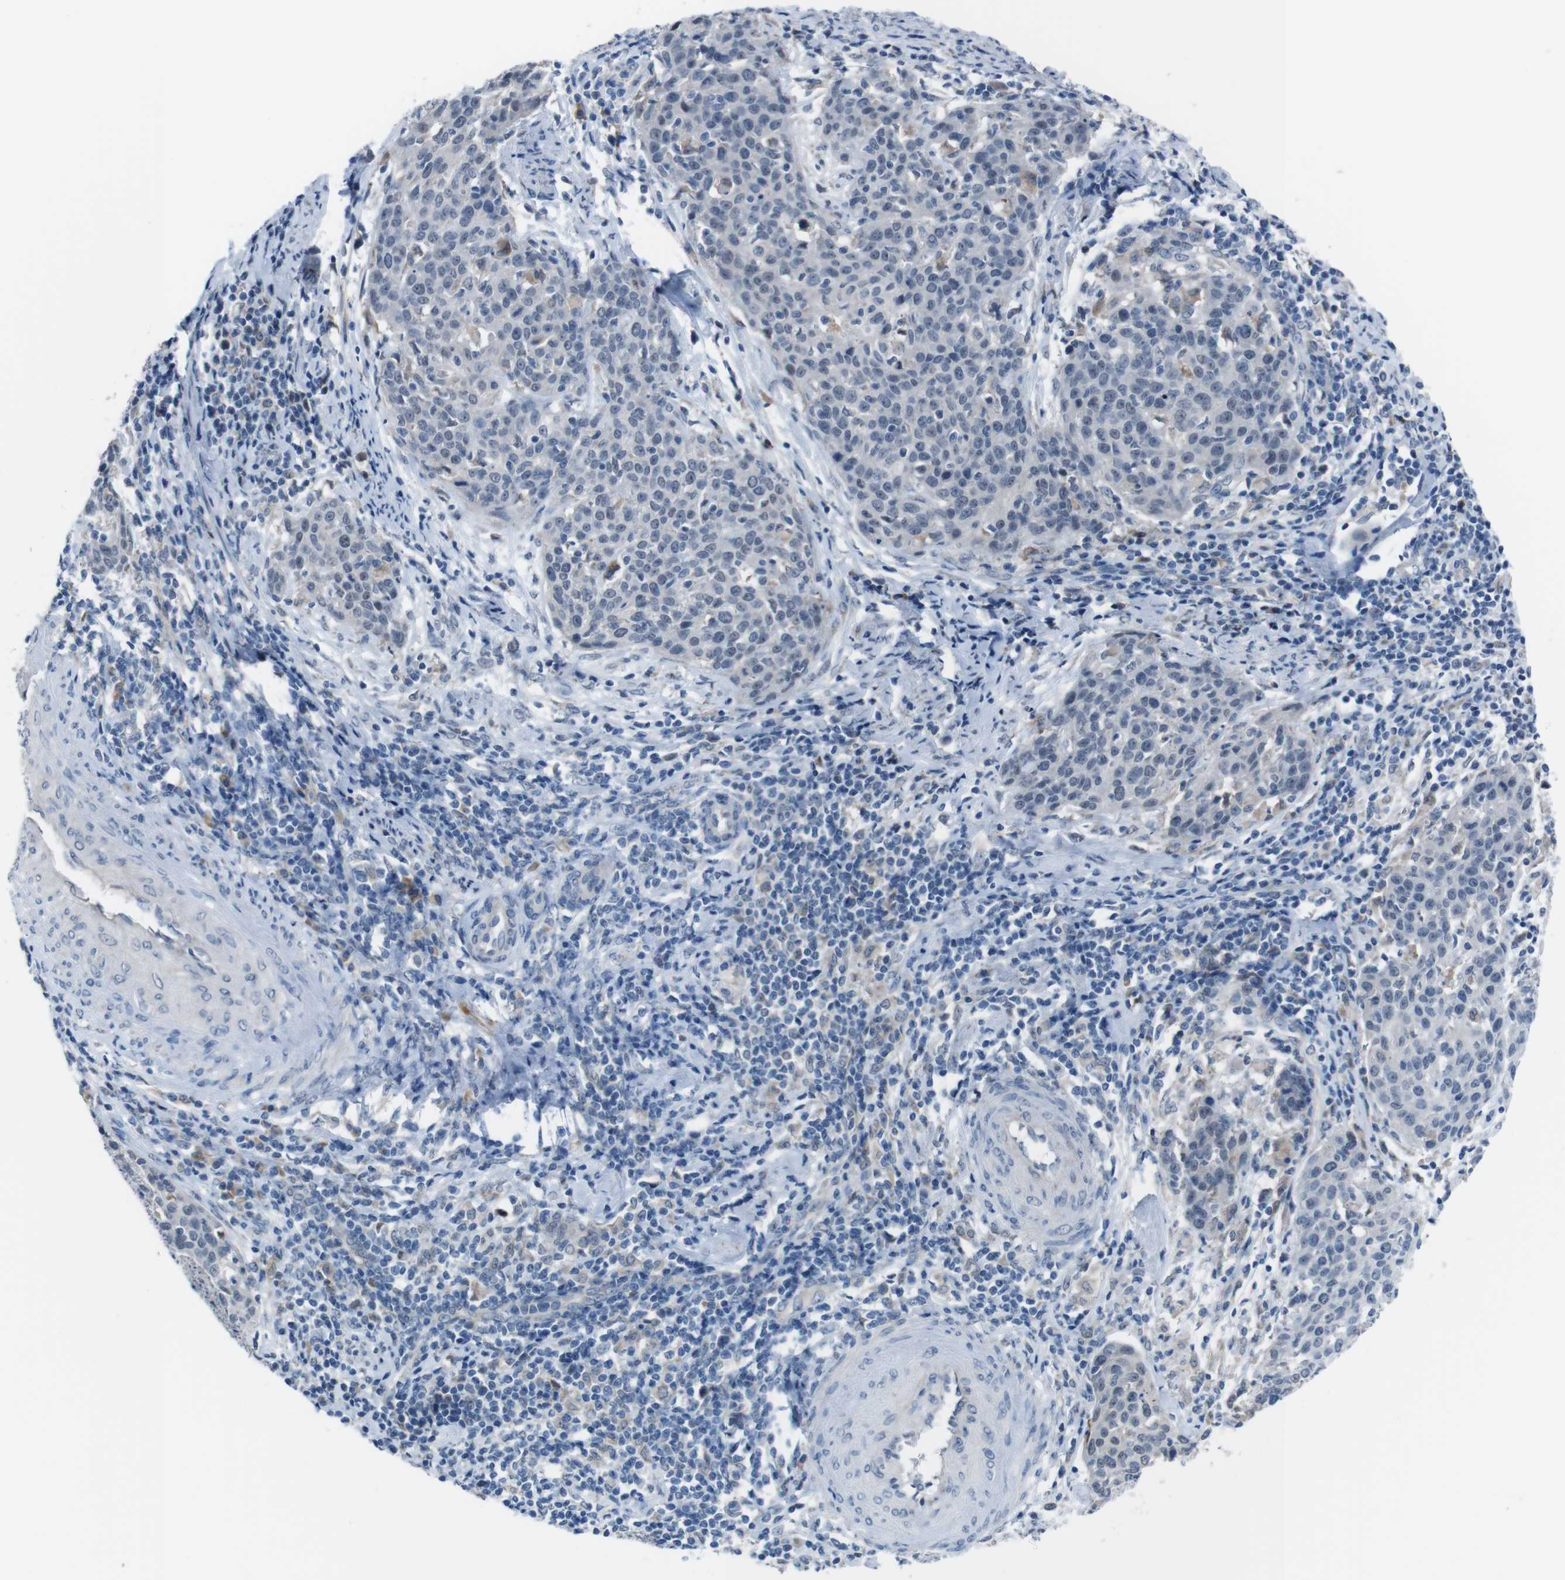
{"staining": {"intensity": "weak", "quantity": "<25%", "location": "cytoplasmic/membranous"}, "tissue": "cervical cancer", "cell_type": "Tumor cells", "image_type": "cancer", "snomed": [{"axis": "morphology", "description": "Squamous cell carcinoma, NOS"}, {"axis": "topography", "description": "Cervix"}], "caption": "High power microscopy image of an immunohistochemistry (IHC) image of cervical cancer, revealing no significant expression in tumor cells.", "gene": "CDH22", "patient": {"sex": "female", "age": 38}}